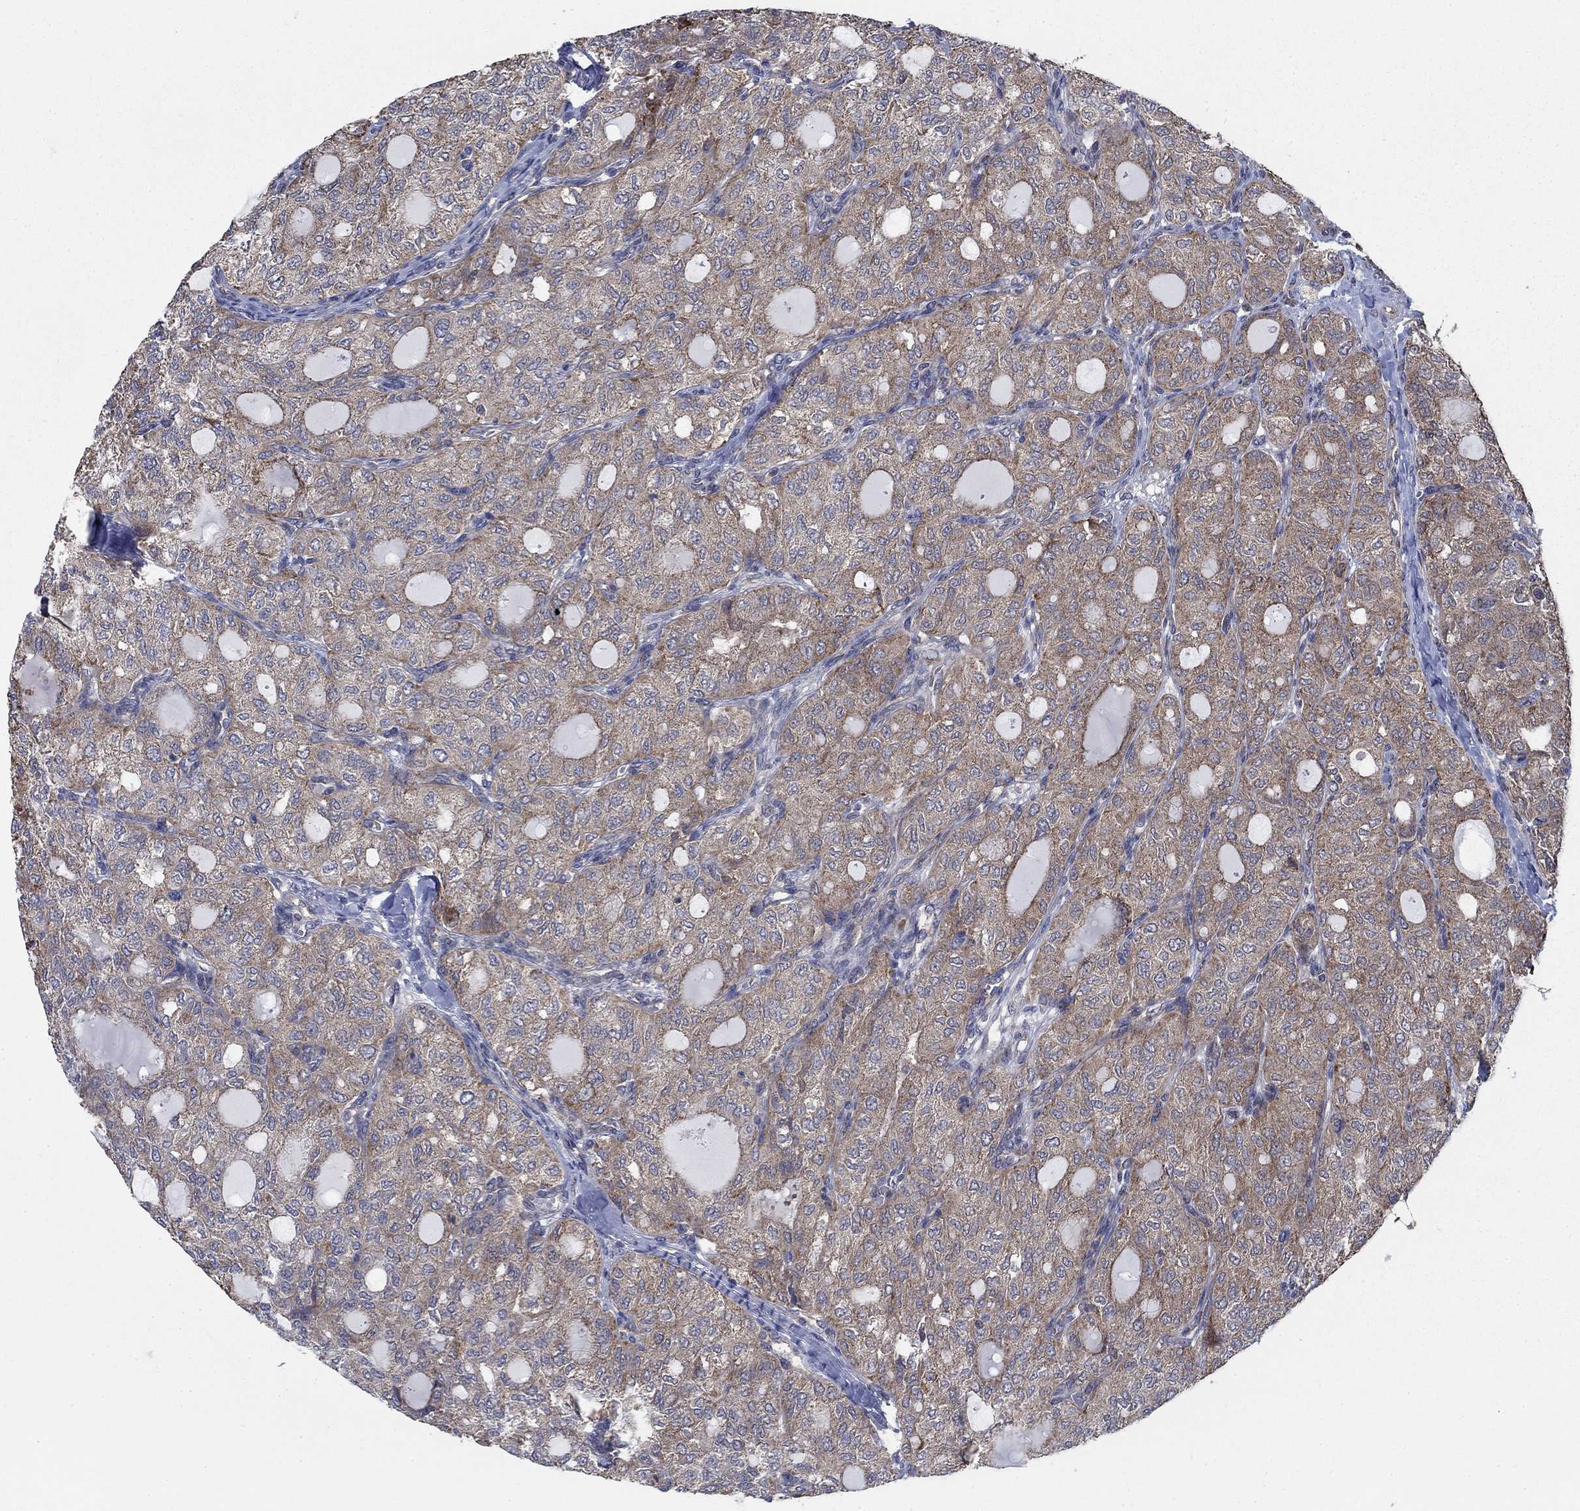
{"staining": {"intensity": "weak", "quantity": "25%-75%", "location": "cytoplasmic/membranous"}, "tissue": "thyroid cancer", "cell_type": "Tumor cells", "image_type": "cancer", "snomed": [{"axis": "morphology", "description": "Follicular adenoma carcinoma, NOS"}, {"axis": "topography", "description": "Thyroid gland"}], "caption": "Tumor cells reveal weak cytoplasmic/membranous staining in about 25%-75% of cells in thyroid cancer.", "gene": "NME7", "patient": {"sex": "male", "age": 75}}